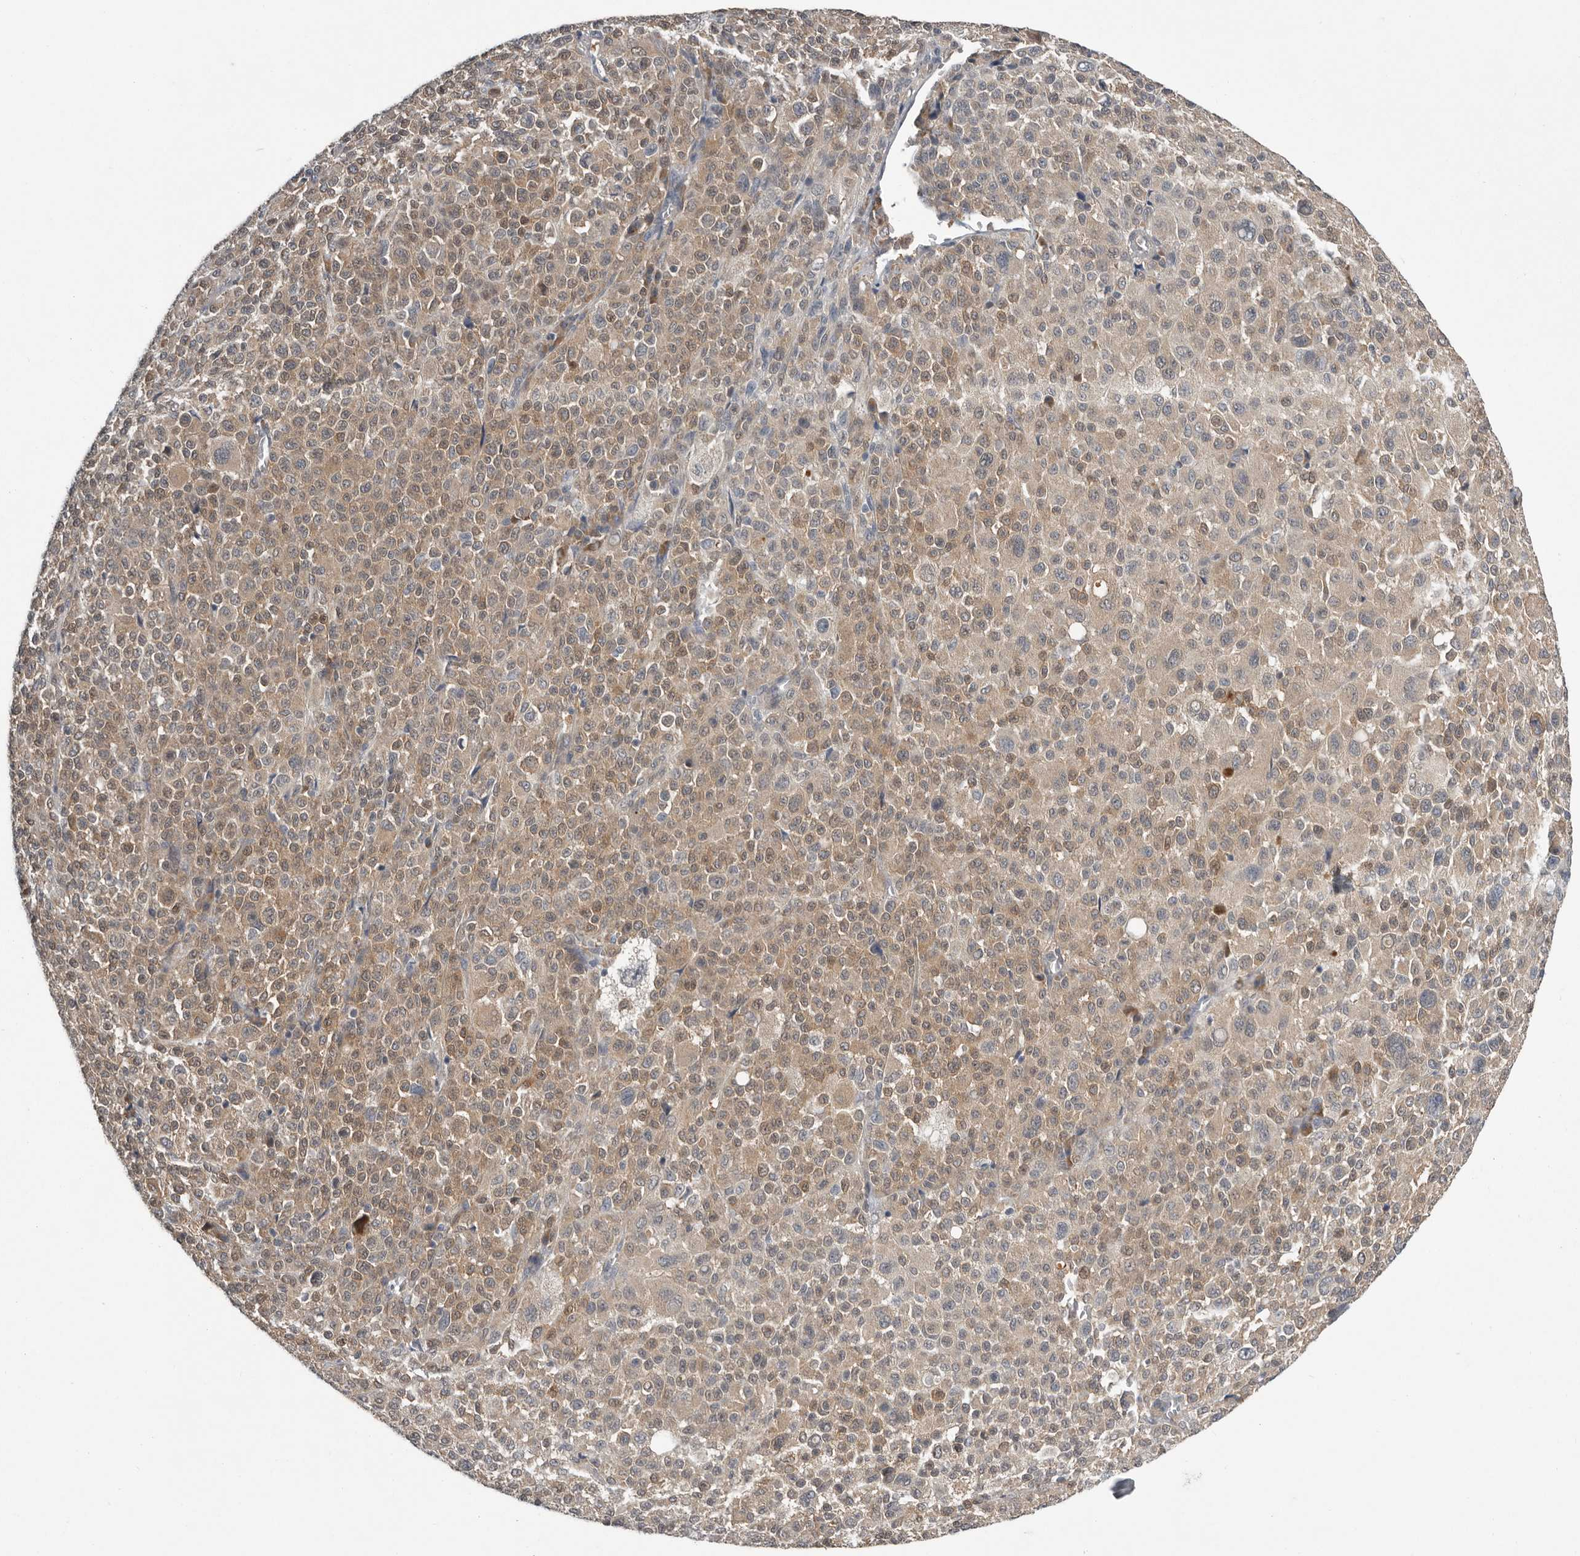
{"staining": {"intensity": "weak", "quantity": "<25%", "location": "cytoplasmic/membranous"}, "tissue": "melanoma", "cell_type": "Tumor cells", "image_type": "cancer", "snomed": [{"axis": "morphology", "description": "Malignant melanoma, Metastatic site"}, {"axis": "topography", "description": "Skin"}], "caption": "IHC image of neoplastic tissue: human malignant melanoma (metastatic site) stained with DAB demonstrates no significant protein expression in tumor cells. The staining is performed using DAB (3,3'-diaminobenzidine) brown chromogen with nuclei counter-stained in using hematoxylin.", "gene": "RALGPS2", "patient": {"sex": "female", "age": 74}}